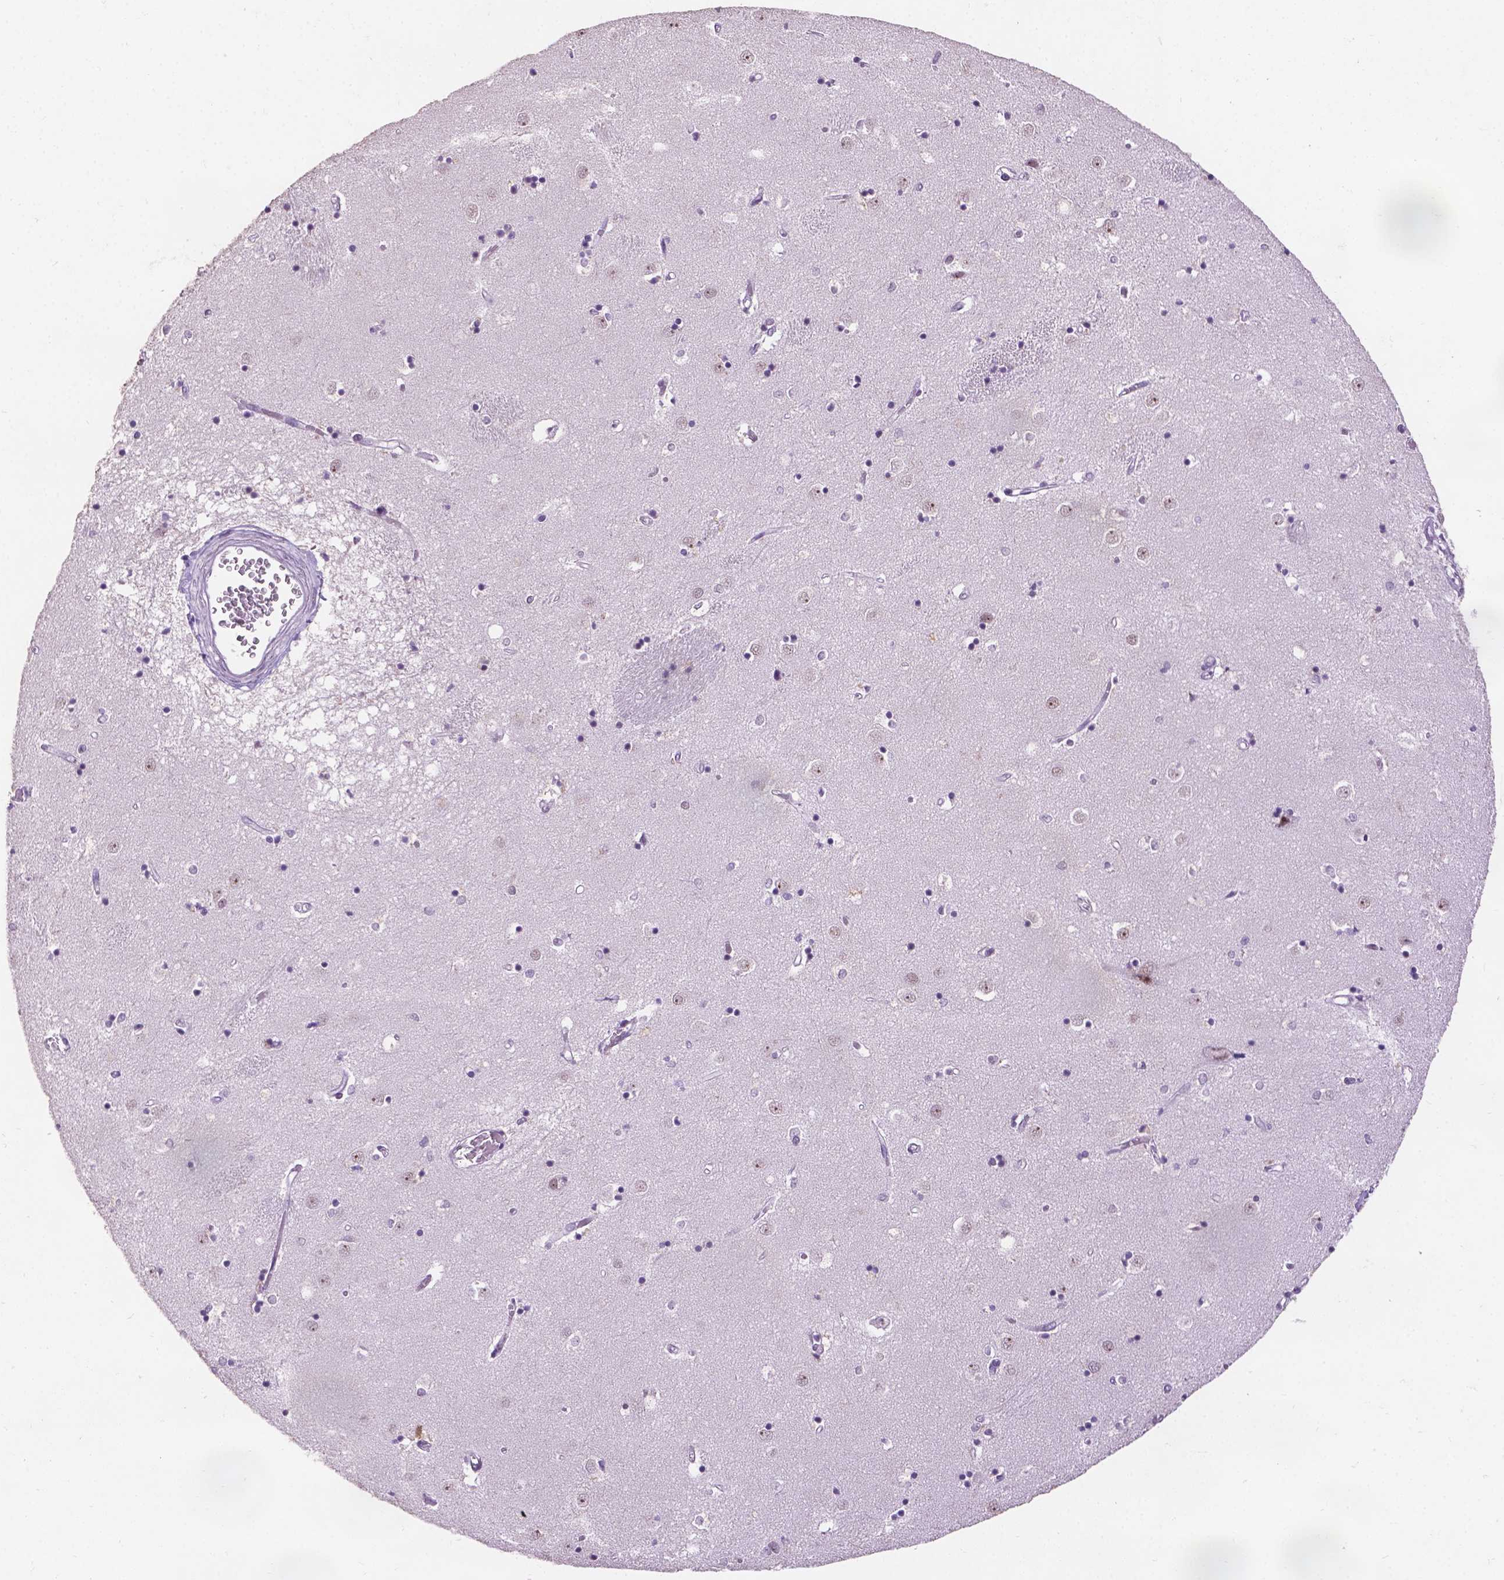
{"staining": {"intensity": "negative", "quantity": "none", "location": "none"}, "tissue": "caudate", "cell_type": "Glial cells", "image_type": "normal", "snomed": [{"axis": "morphology", "description": "Normal tissue, NOS"}, {"axis": "topography", "description": "Lateral ventricle wall"}], "caption": "Immunohistochemical staining of unremarkable caudate demonstrates no significant staining in glial cells.", "gene": "COIL", "patient": {"sex": "male", "age": 54}}